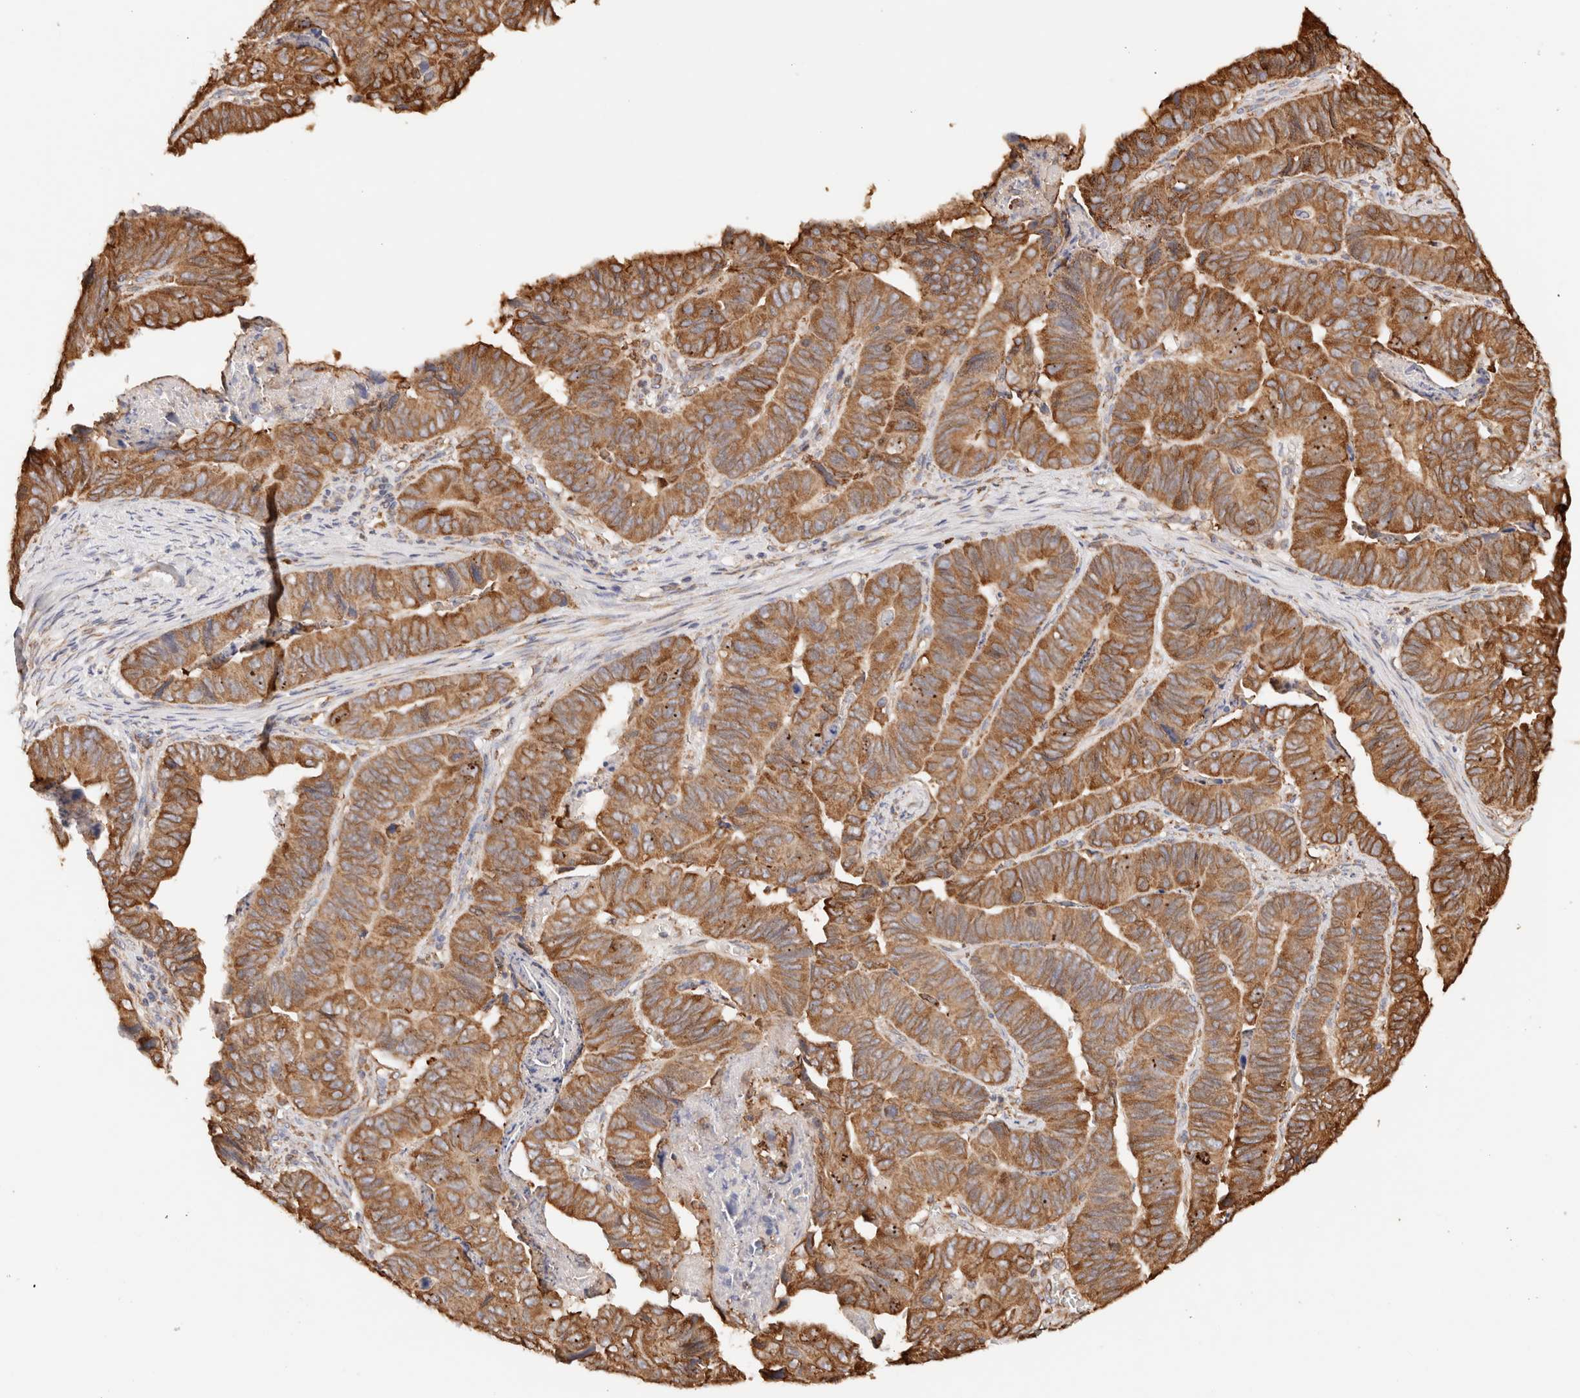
{"staining": {"intensity": "strong", "quantity": ">75%", "location": "cytoplasmic/membranous"}, "tissue": "stomach cancer", "cell_type": "Tumor cells", "image_type": "cancer", "snomed": [{"axis": "morphology", "description": "Adenocarcinoma, NOS"}, {"axis": "topography", "description": "Stomach, lower"}], "caption": "Adenocarcinoma (stomach) stained with a protein marker reveals strong staining in tumor cells.", "gene": "FER", "patient": {"sex": "male", "age": 77}}